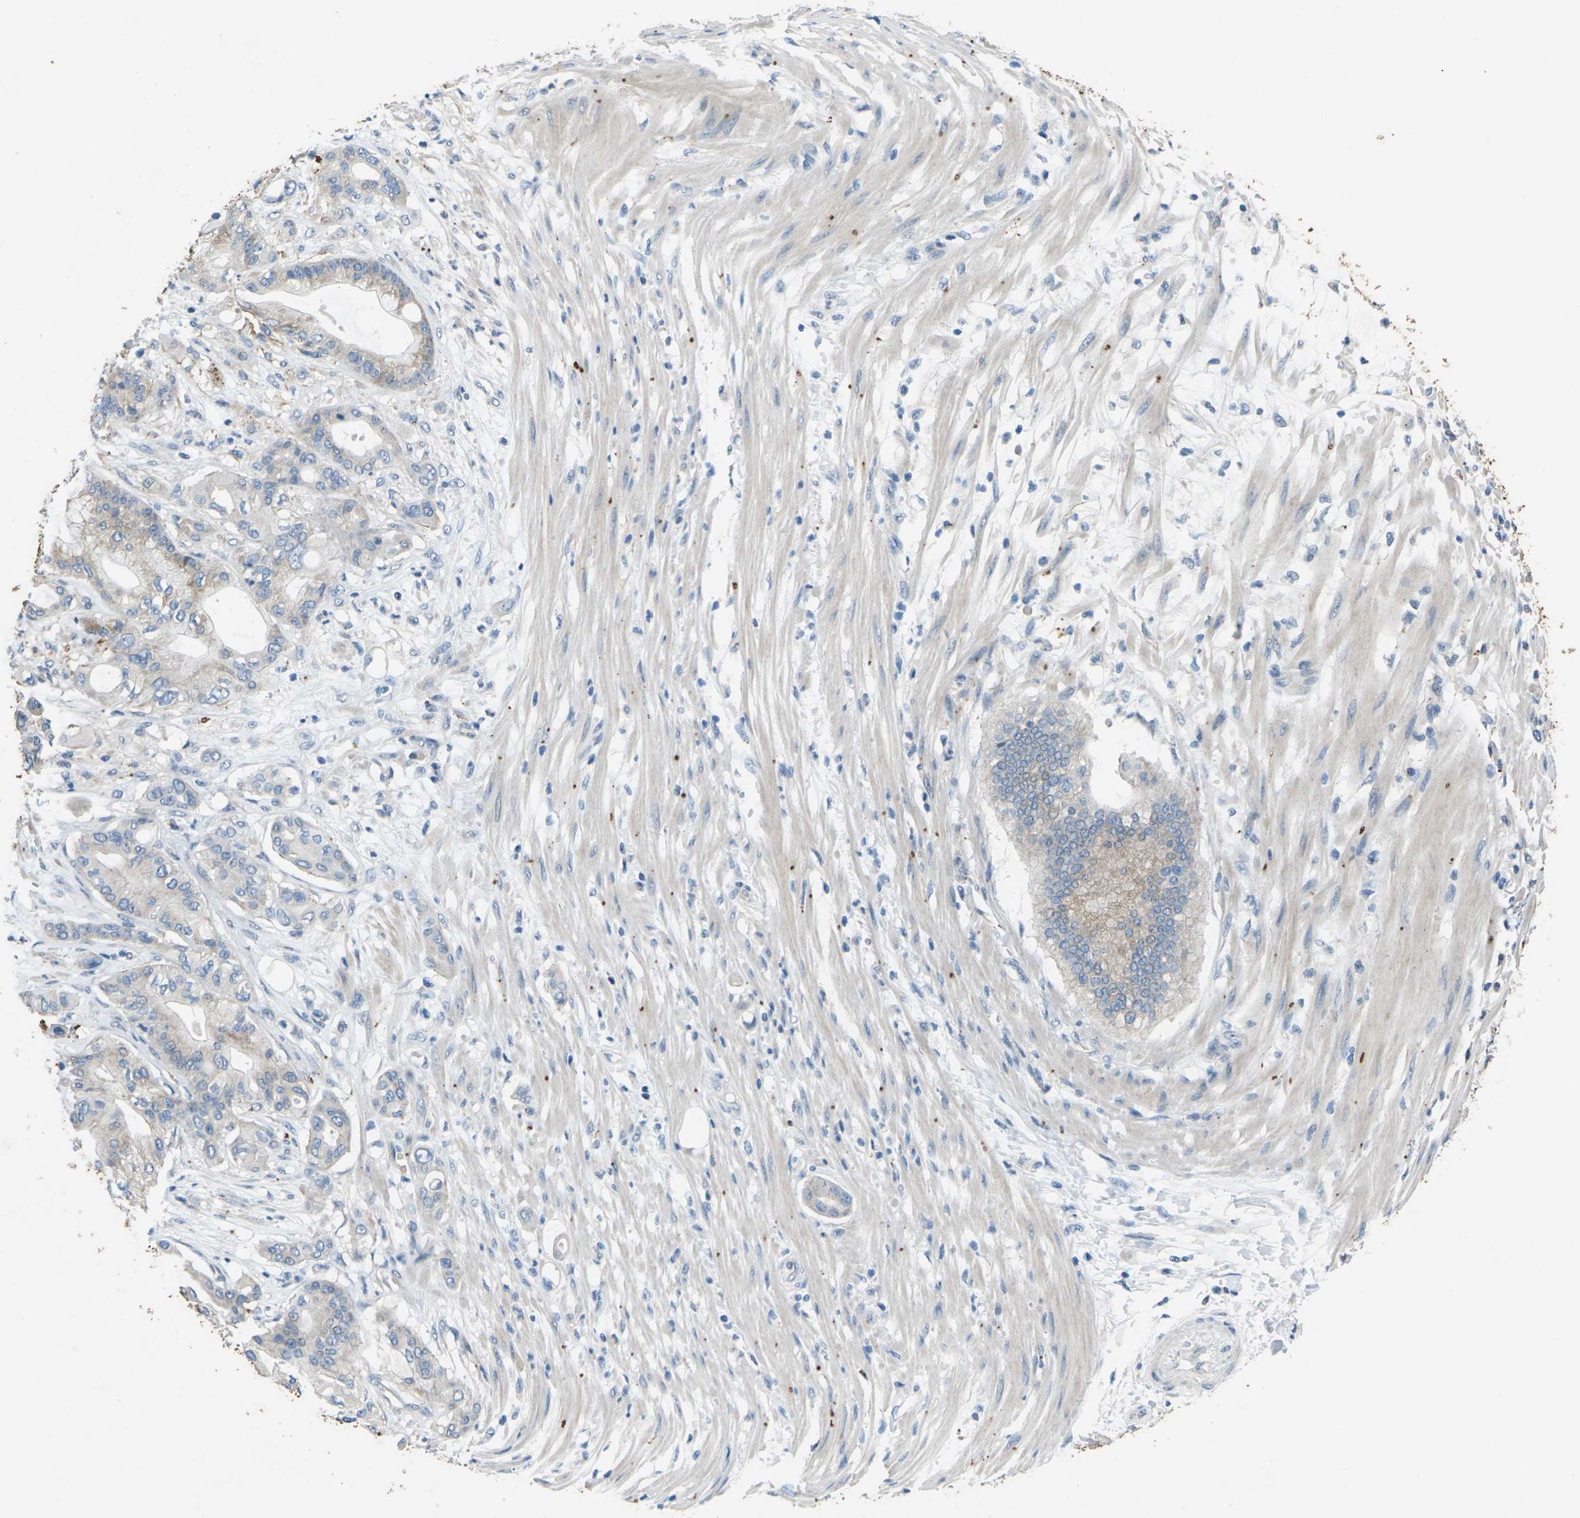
{"staining": {"intensity": "weak", "quantity": "<25%", "location": "cytoplasmic/membranous"}, "tissue": "pancreatic cancer", "cell_type": "Tumor cells", "image_type": "cancer", "snomed": [{"axis": "morphology", "description": "Adenocarcinoma, NOS"}, {"axis": "morphology", "description": "Adenocarcinoma, metastatic, NOS"}, {"axis": "topography", "description": "Lymph node"}, {"axis": "topography", "description": "Pancreas"}, {"axis": "topography", "description": "Duodenum"}], "caption": "Pancreatic cancer was stained to show a protein in brown. There is no significant staining in tumor cells.", "gene": "SIGLEC14", "patient": {"sex": "female", "age": 64}}